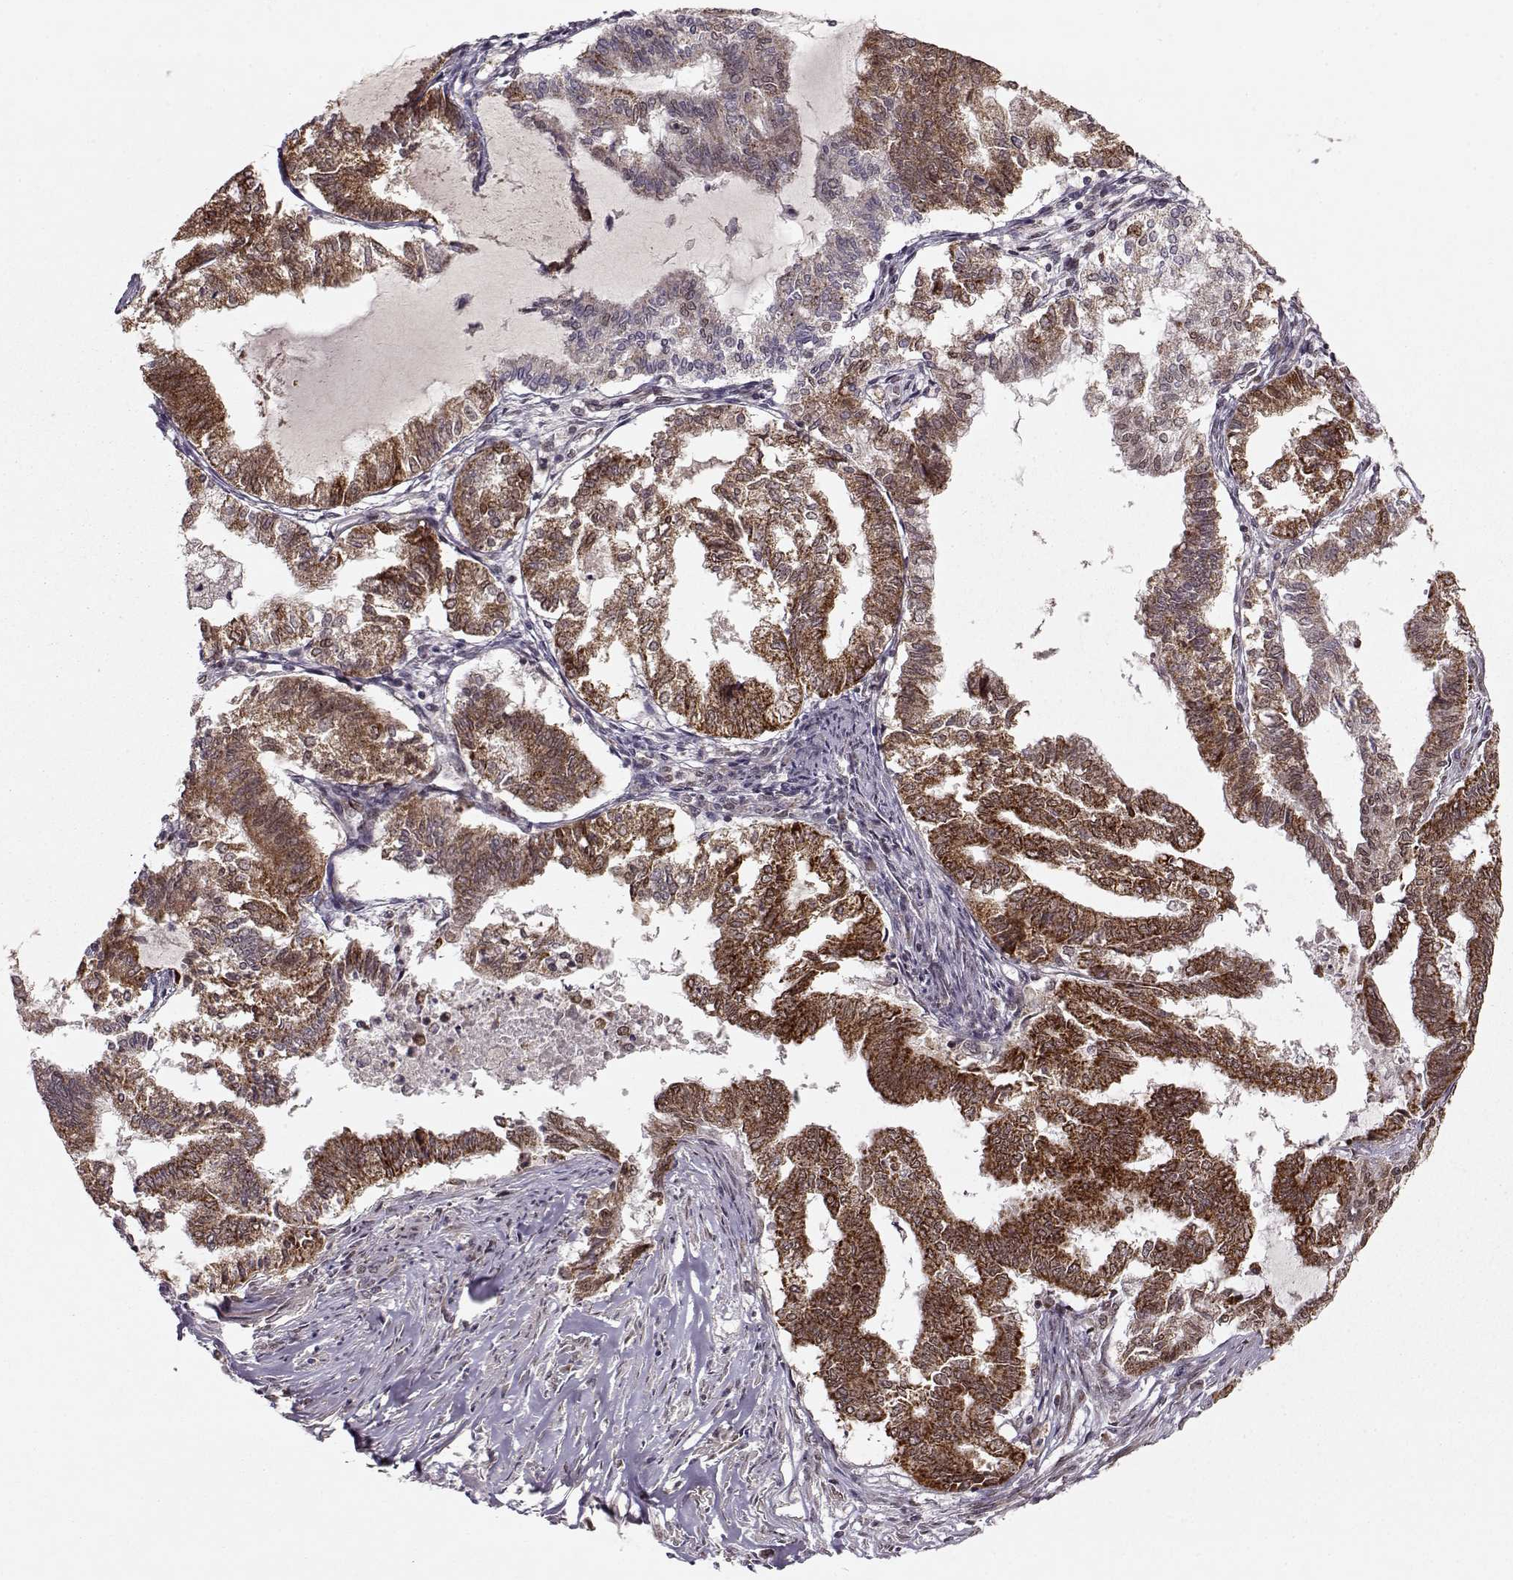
{"staining": {"intensity": "strong", "quantity": ">75%", "location": "cytoplasmic/membranous"}, "tissue": "endometrial cancer", "cell_type": "Tumor cells", "image_type": "cancer", "snomed": [{"axis": "morphology", "description": "Adenocarcinoma, NOS"}, {"axis": "topography", "description": "Endometrium"}], "caption": "Approximately >75% of tumor cells in human adenocarcinoma (endometrial) show strong cytoplasmic/membranous protein expression as visualized by brown immunohistochemical staining.", "gene": "RAI1", "patient": {"sex": "female", "age": 79}}